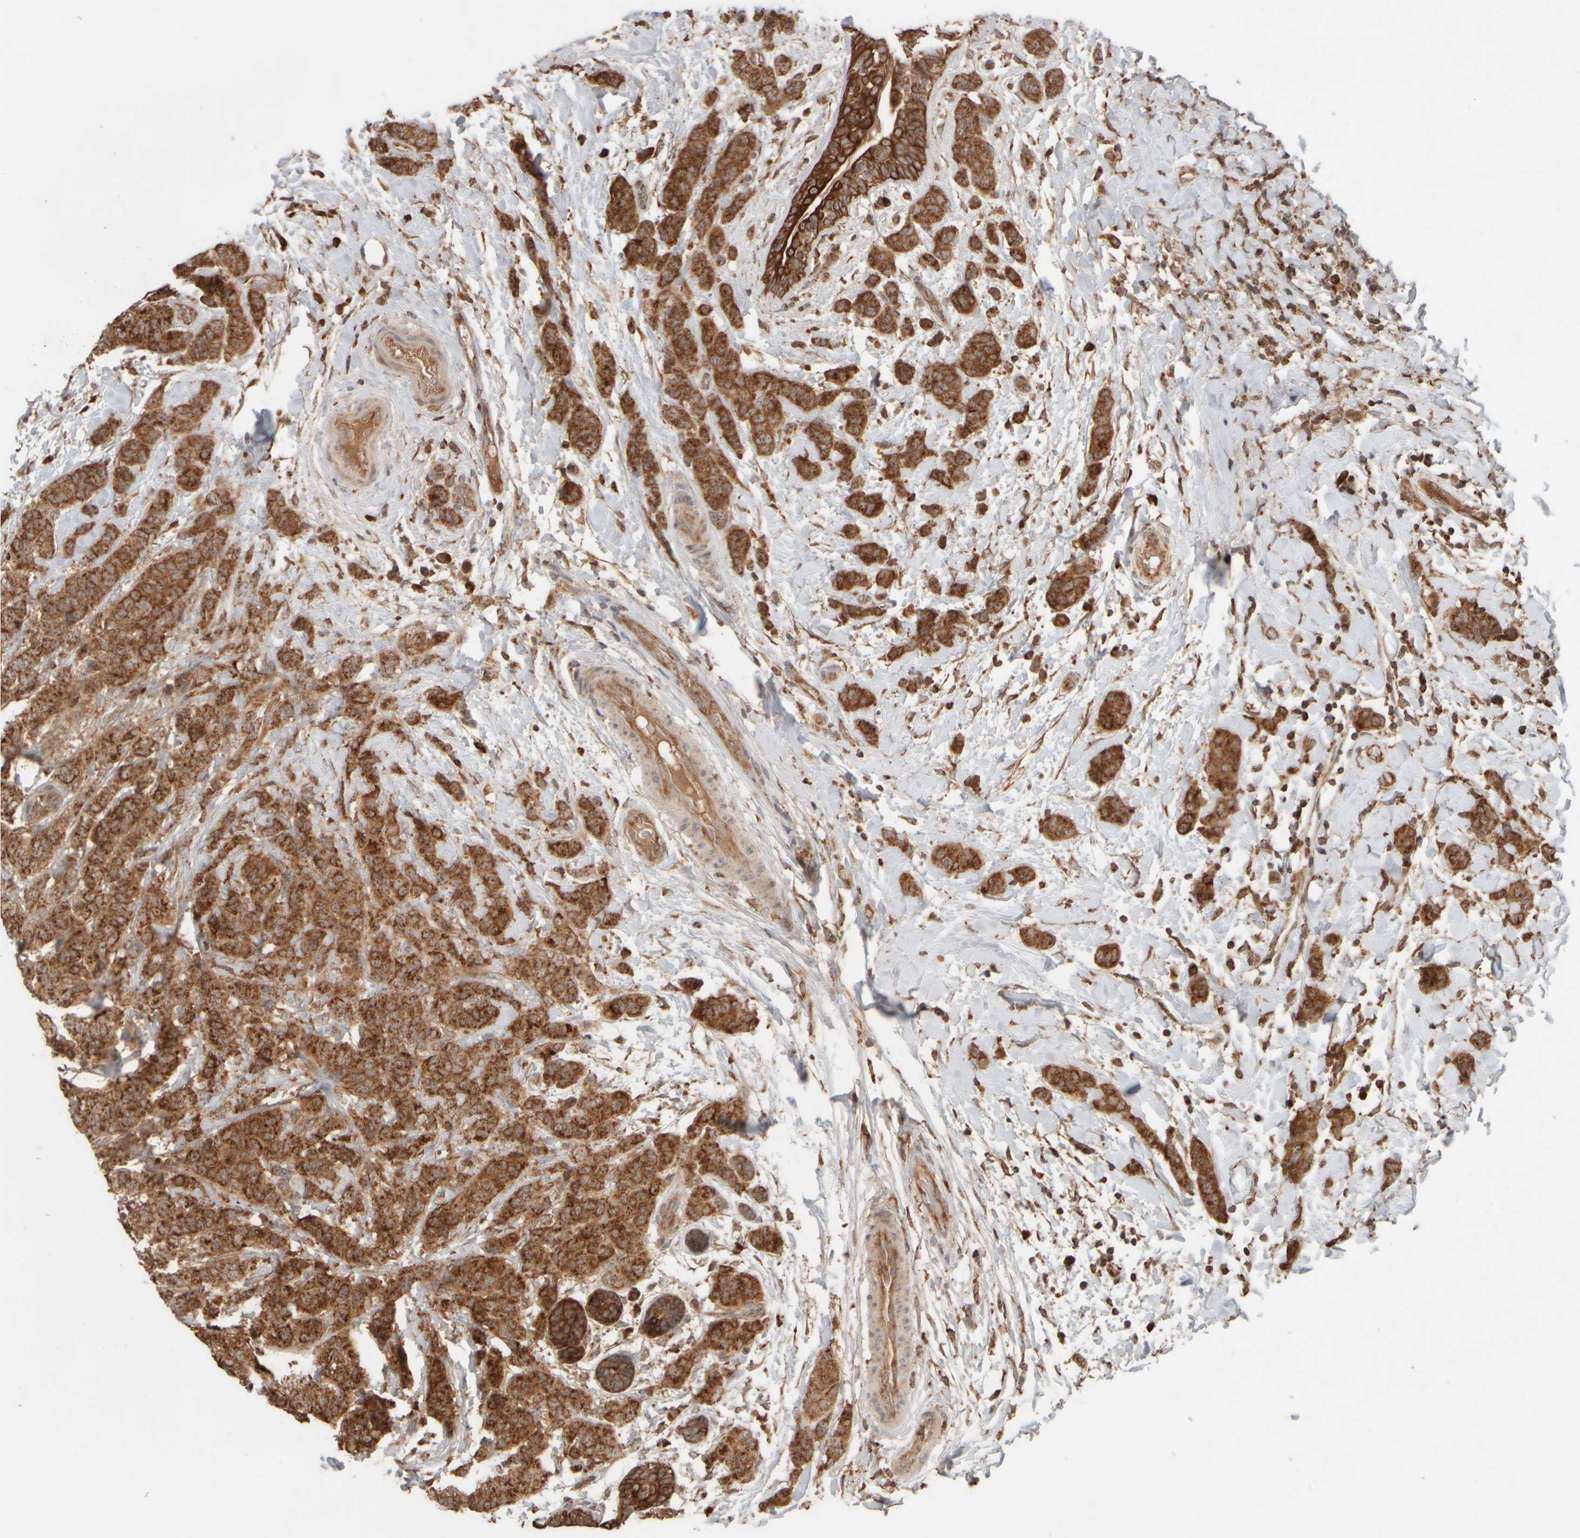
{"staining": {"intensity": "strong", "quantity": ">75%", "location": "cytoplasmic/membranous"}, "tissue": "breast cancer", "cell_type": "Tumor cells", "image_type": "cancer", "snomed": [{"axis": "morphology", "description": "Normal tissue, NOS"}, {"axis": "morphology", "description": "Duct carcinoma"}, {"axis": "topography", "description": "Breast"}], "caption": "Breast cancer (intraductal carcinoma) stained with a brown dye shows strong cytoplasmic/membranous positive positivity in approximately >75% of tumor cells.", "gene": "EIF2B3", "patient": {"sex": "female", "age": 40}}